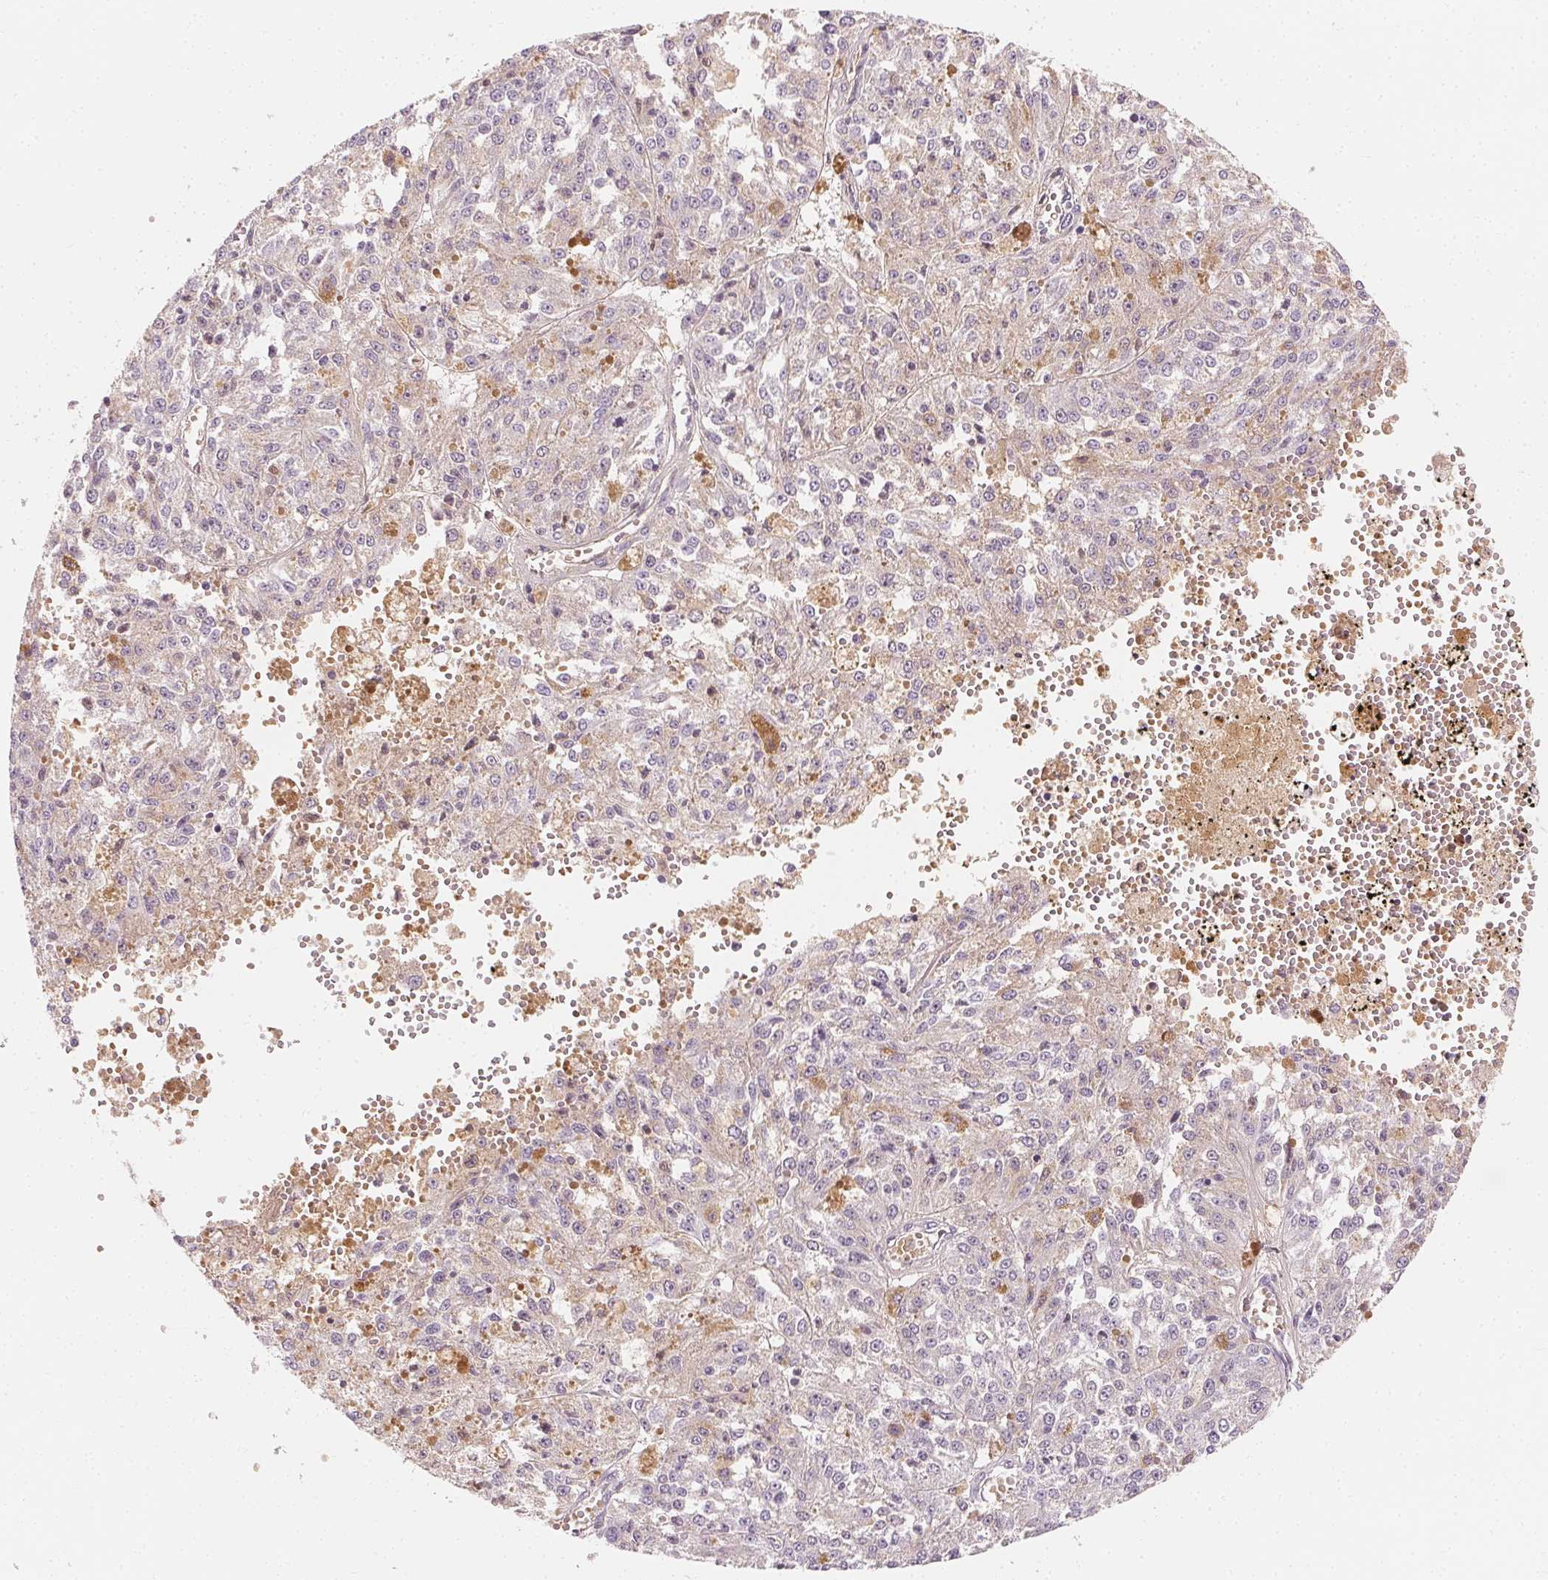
{"staining": {"intensity": "negative", "quantity": "none", "location": "none"}, "tissue": "melanoma", "cell_type": "Tumor cells", "image_type": "cancer", "snomed": [{"axis": "morphology", "description": "Malignant melanoma, Metastatic site"}, {"axis": "topography", "description": "Lymph node"}], "caption": "Human malignant melanoma (metastatic site) stained for a protein using immunohistochemistry demonstrates no positivity in tumor cells.", "gene": "AFM", "patient": {"sex": "female", "age": 64}}